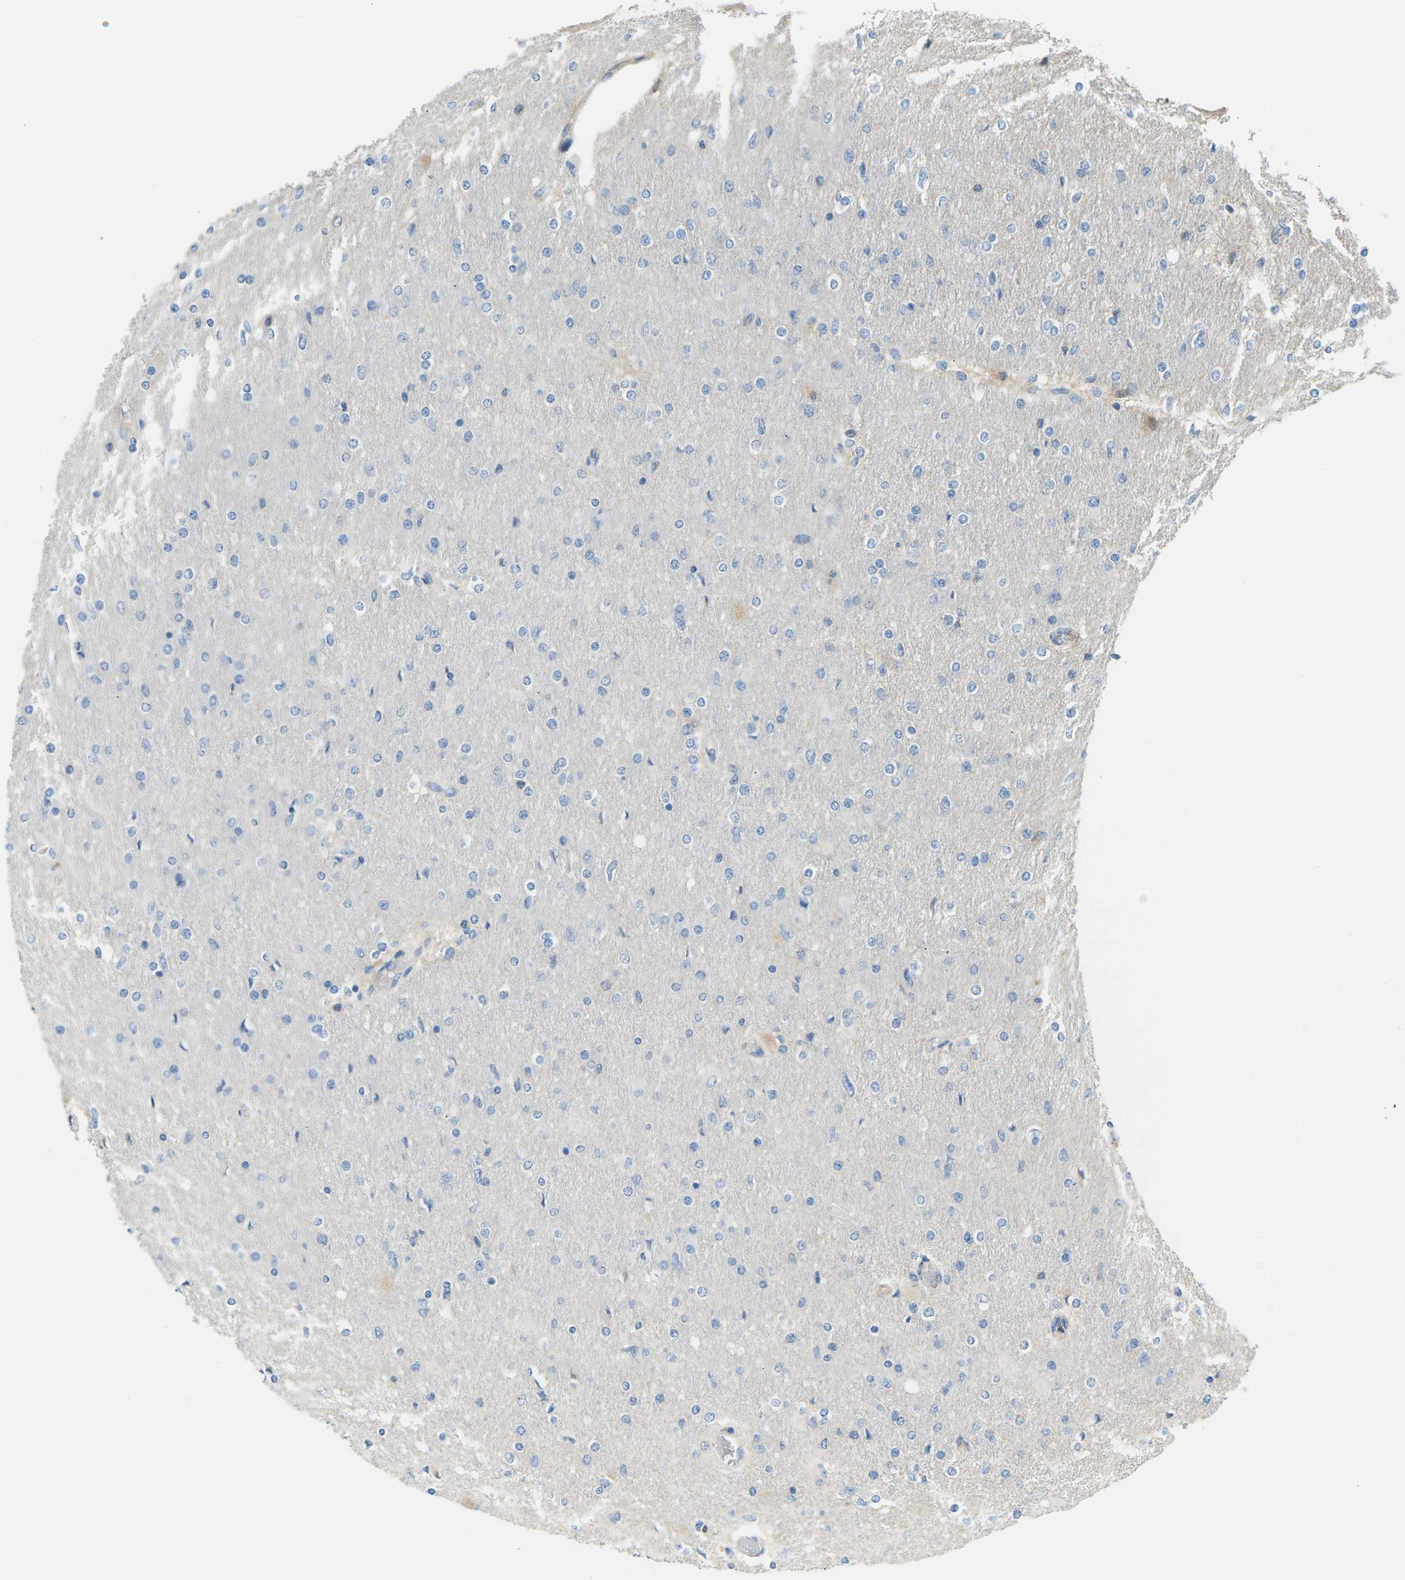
{"staining": {"intensity": "negative", "quantity": "none", "location": "none"}, "tissue": "glioma", "cell_type": "Tumor cells", "image_type": "cancer", "snomed": [{"axis": "morphology", "description": "Glioma, malignant, High grade"}, {"axis": "topography", "description": "Cerebral cortex"}], "caption": "Immunohistochemistry of glioma reveals no expression in tumor cells.", "gene": "CFI", "patient": {"sex": "female", "age": 36}}